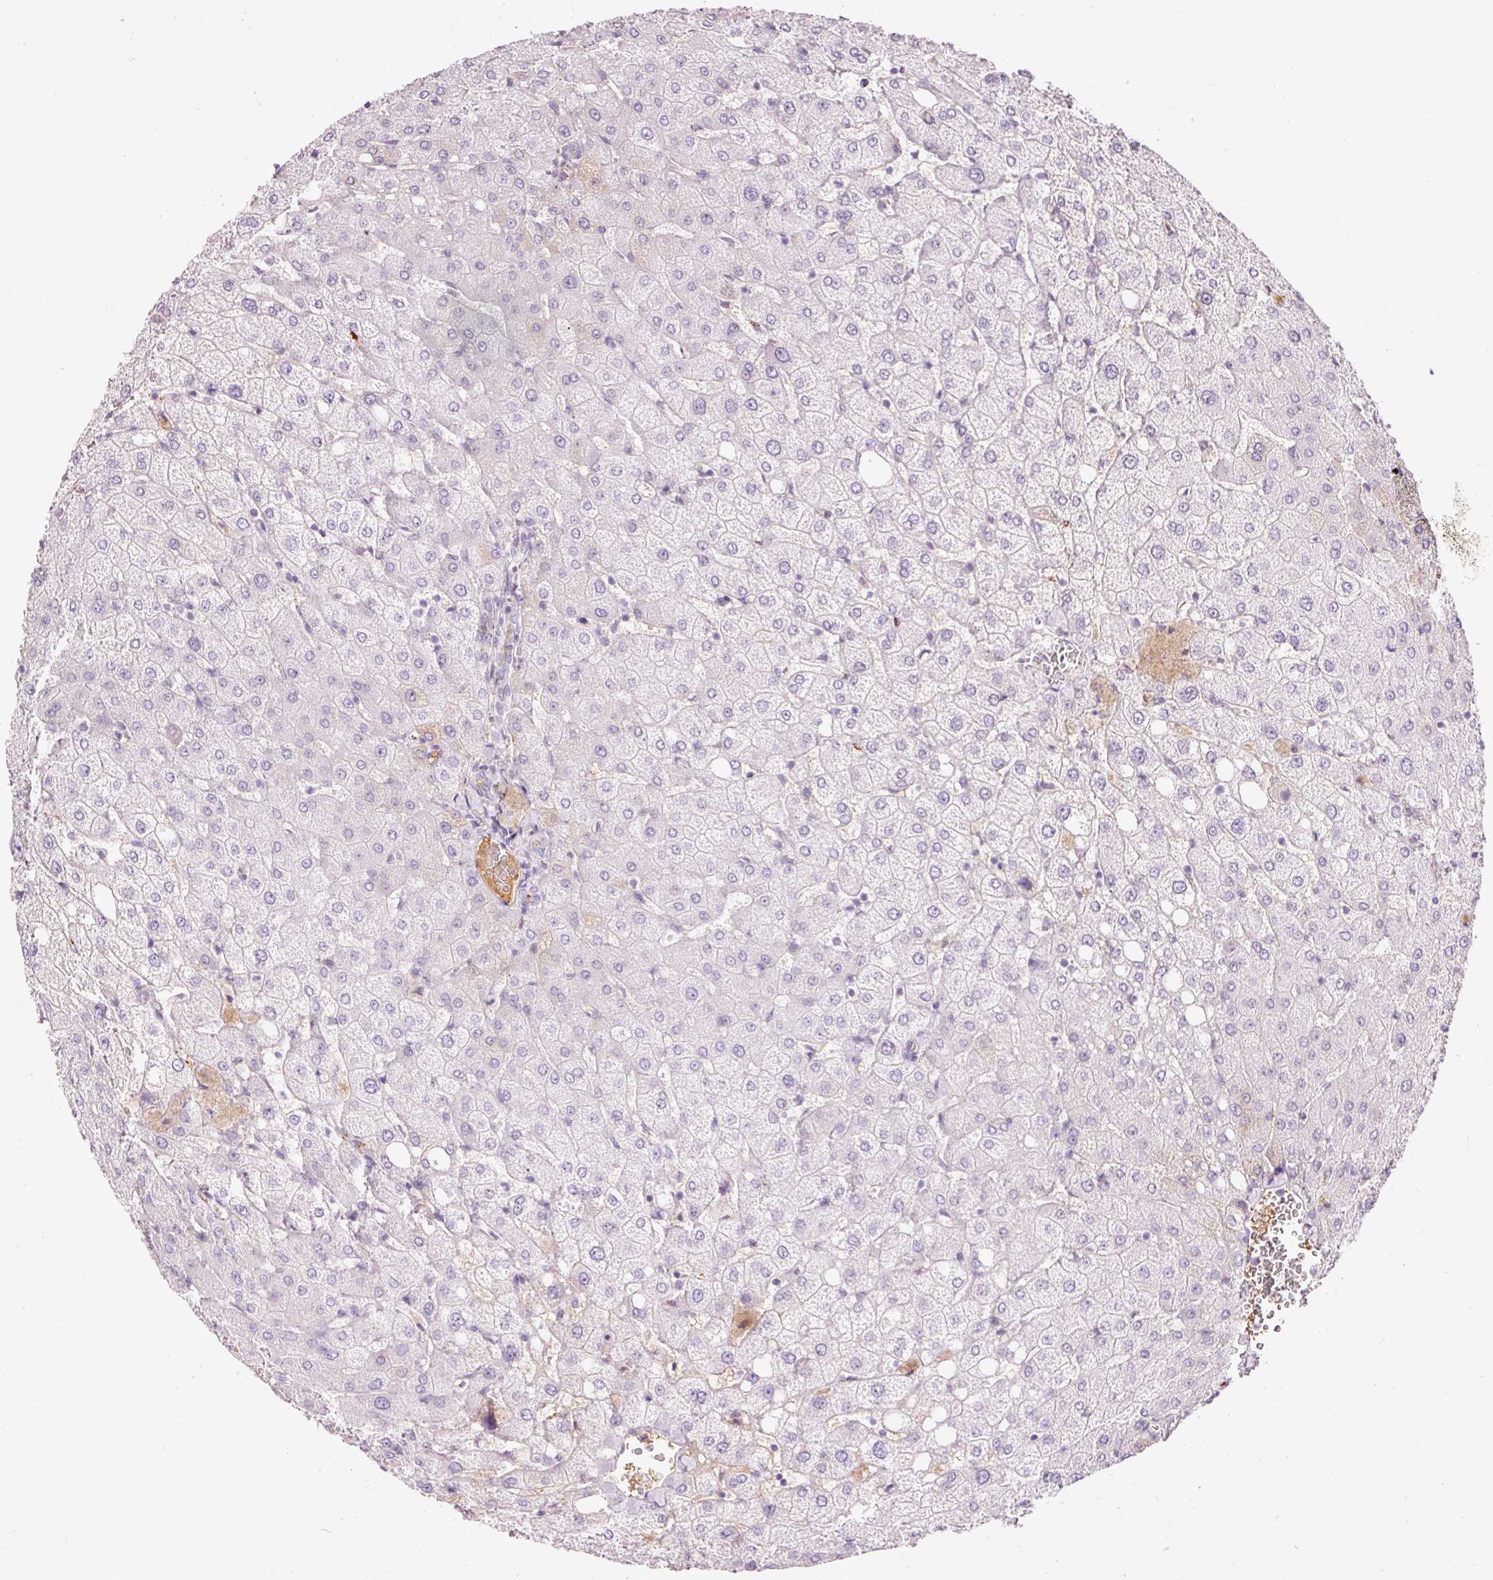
{"staining": {"intensity": "negative", "quantity": "none", "location": "none"}, "tissue": "liver", "cell_type": "Cholangiocytes", "image_type": "normal", "snomed": [{"axis": "morphology", "description": "Normal tissue, NOS"}, {"axis": "topography", "description": "Liver"}], "caption": "Image shows no significant protein staining in cholangiocytes of unremarkable liver.", "gene": "PRPF38B", "patient": {"sex": "female", "age": 54}}